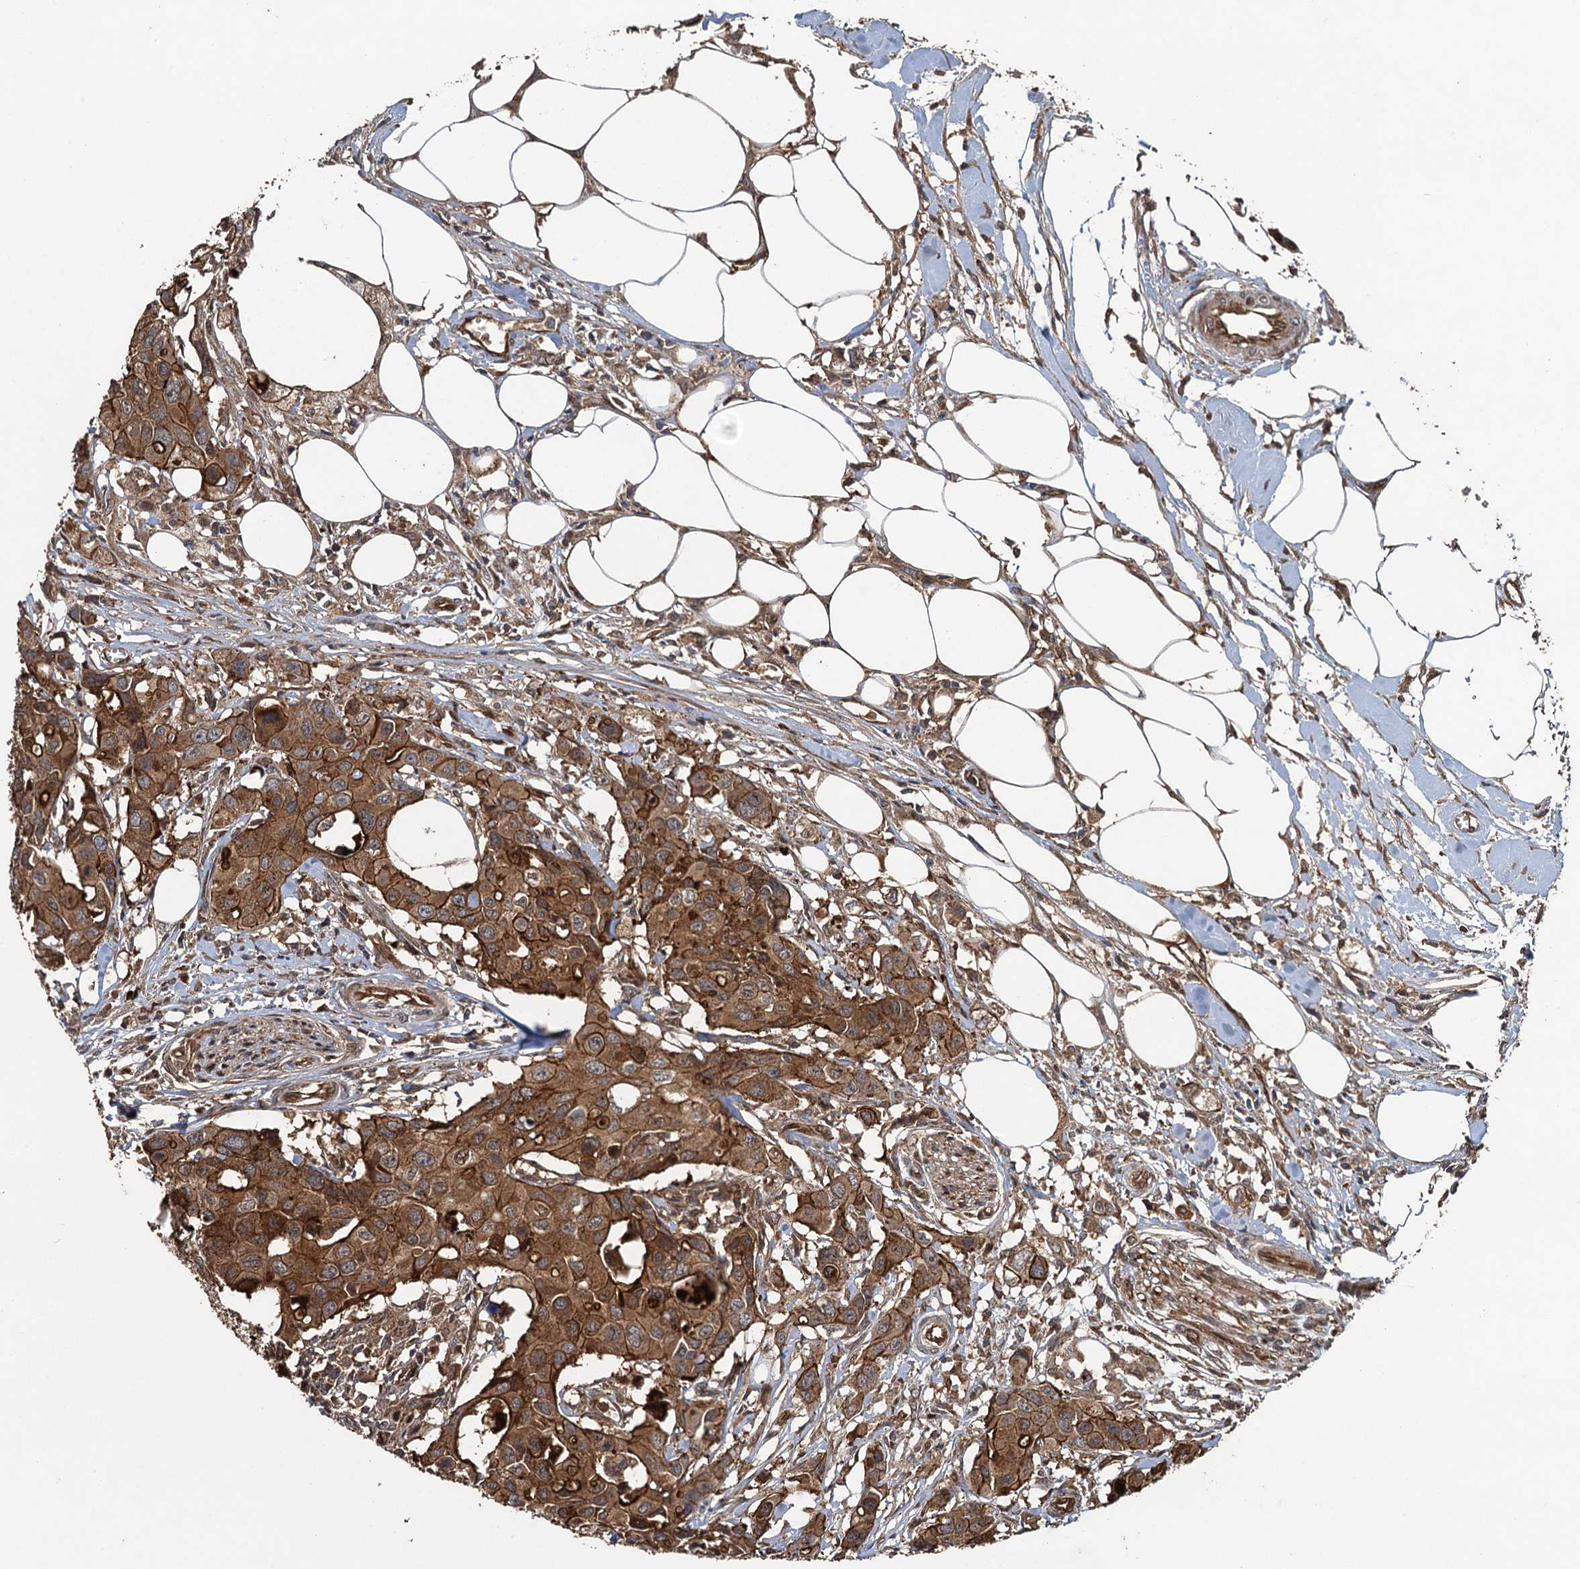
{"staining": {"intensity": "moderate", "quantity": ">75%", "location": "cytoplasmic/membranous"}, "tissue": "colorectal cancer", "cell_type": "Tumor cells", "image_type": "cancer", "snomed": [{"axis": "morphology", "description": "Adenocarcinoma, NOS"}, {"axis": "topography", "description": "Colon"}], "caption": "Moderate cytoplasmic/membranous positivity is present in about >75% of tumor cells in colorectal cancer (adenocarcinoma).", "gene": "RHOBTB1", "patient": {"sex": "male", "age": 77}}